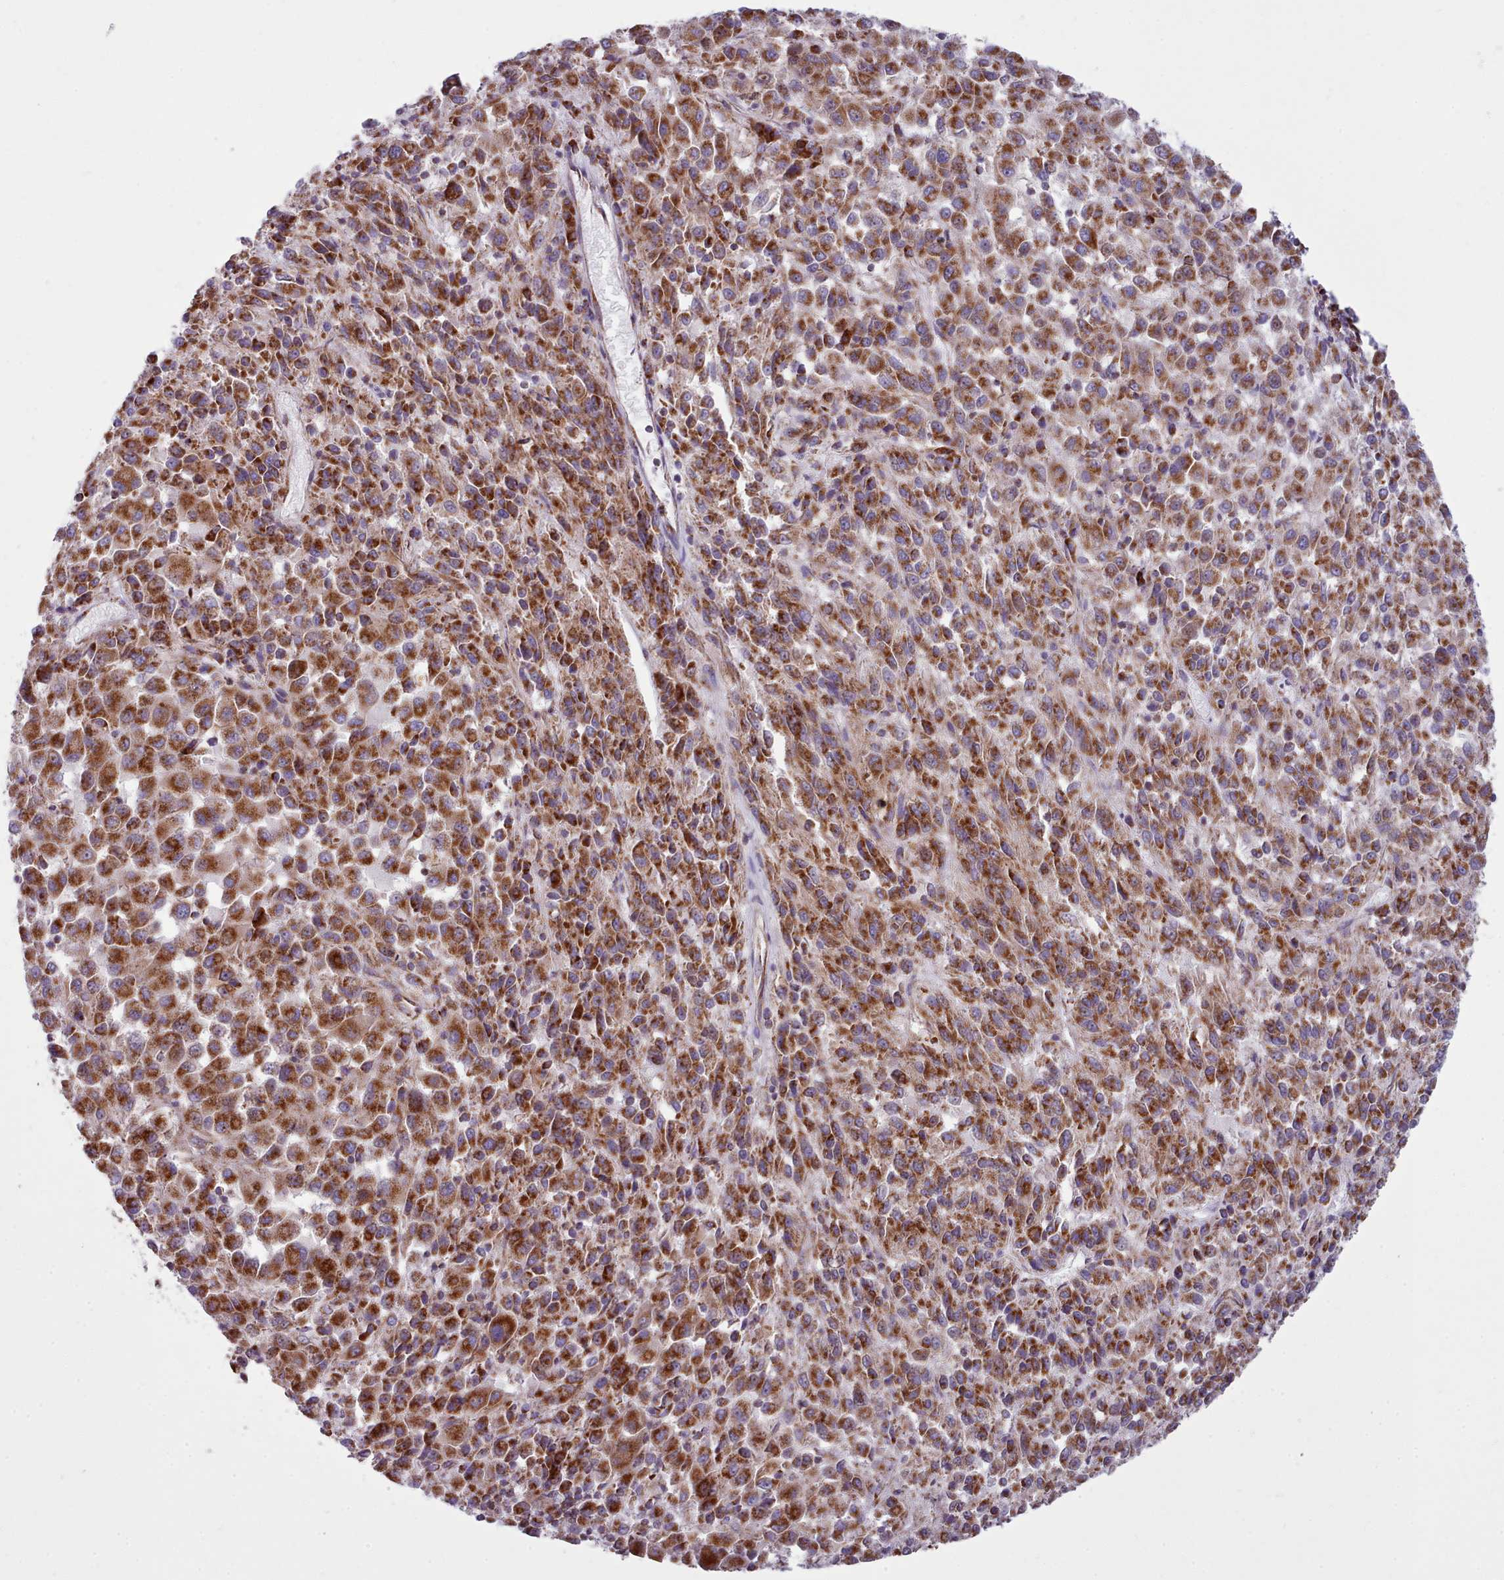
{"staining": {"intensity": "strong", "quantity": ">75%", "location": "cytoplasmic/membranous"}, "tissue": "melanoma", "cell_type": "Tumor cells", "image_type": "cancer", "snomed": [{"axis": "morphology", "description": "Malignant melanoma, Metastatic site"}, {"axis": "topography", "description": "Lung"}], "caption": "This histopathology image demonstrates immunohistochemistry staining of human malignant melanoma (metastatic site), with high strong cytoplasmic/membranous expression in approximately >75% of tumor cells.", "gene": "SRP54", "patient": {"sex": "male", "age": 64}}